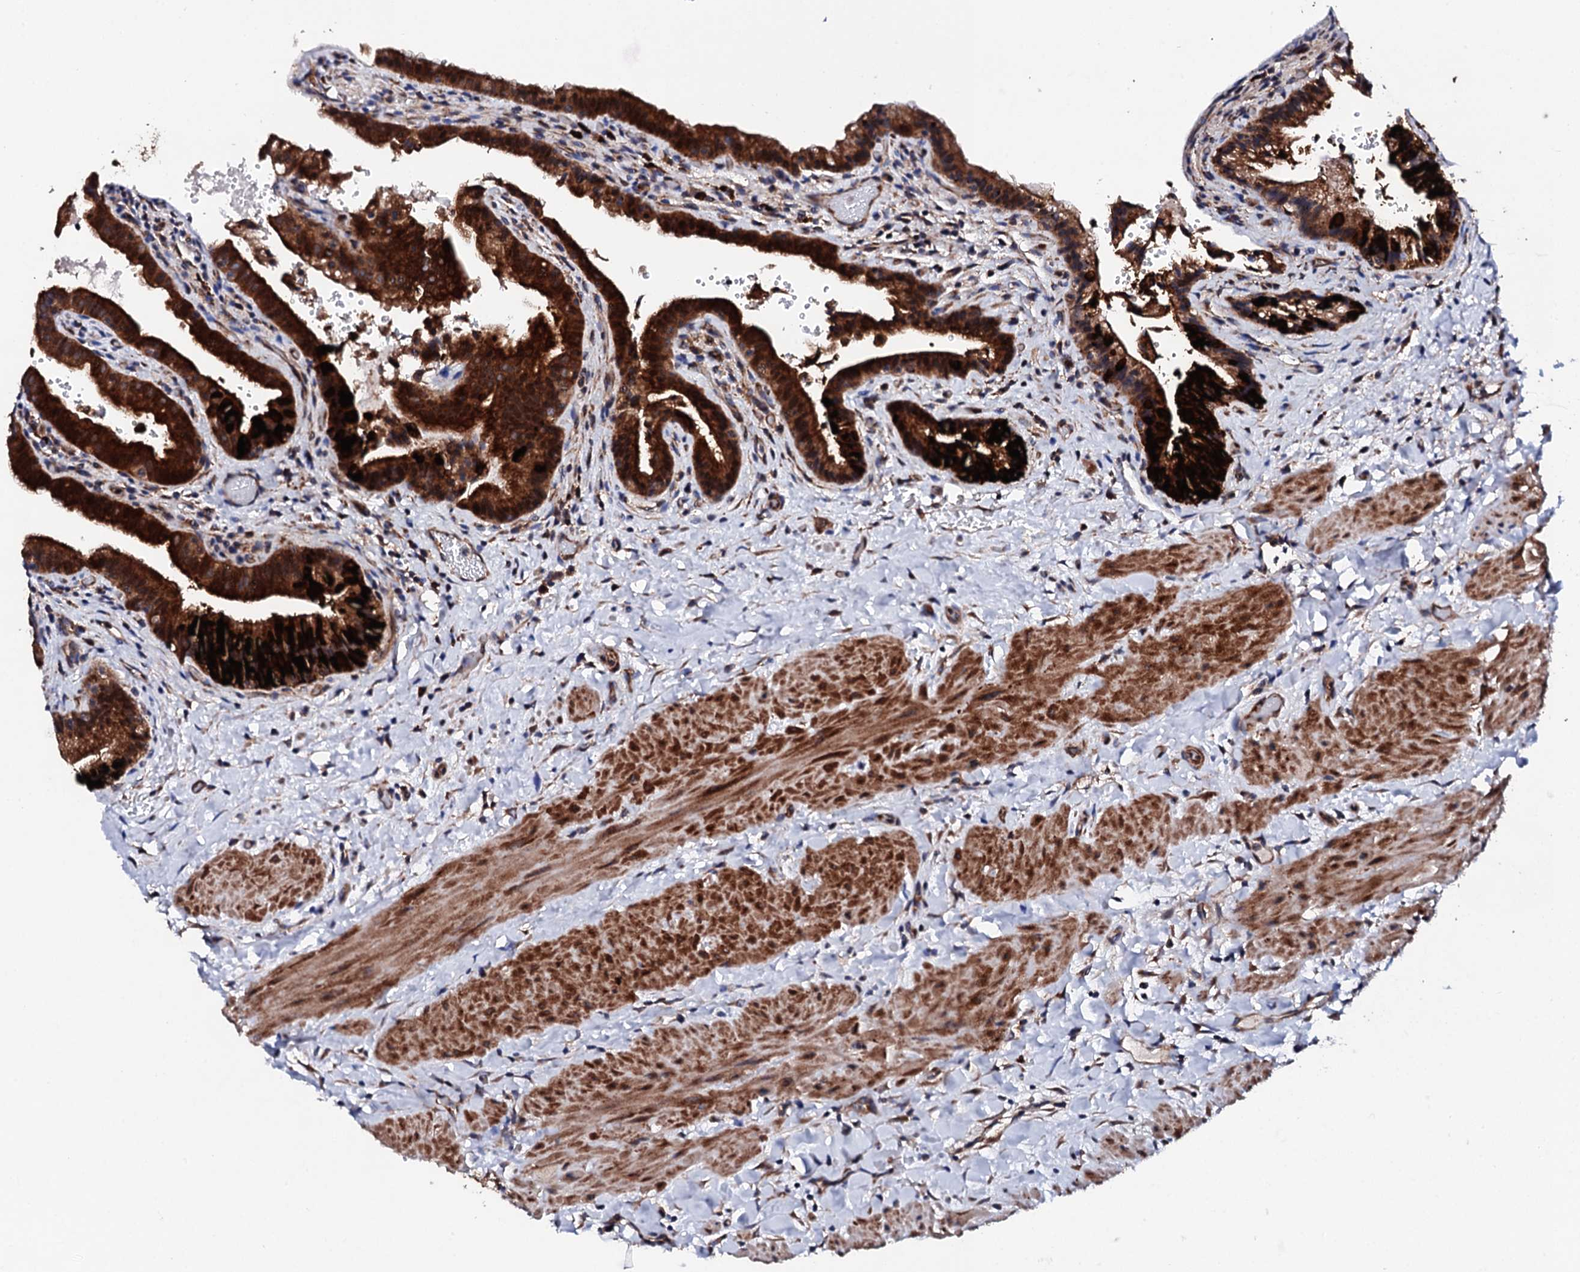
{"staining": {"intensity": "strong", "quantity": ">75%", "location": "cytoplasmic/membranous"}, "tissue": "gallbladder", "cell_type": "Glandular cells", "image_type": "normal", "snomed": [{"axis": "morphology", "description": "Normal tissue, NOS"}, {"axis": "topography", "description": "Gallbladder"}], "caption": "The micrograph shows immunohistochemical staining of unremarkable gallbladder. There is strong cytoplasmic/membranous expression is appreciated in about >75% of glandular cells. (Brightfield microscopy of DAB IHC at high magnification).", "gene": "LIPT2", "patient": {"sex": "male", "age": 24}}